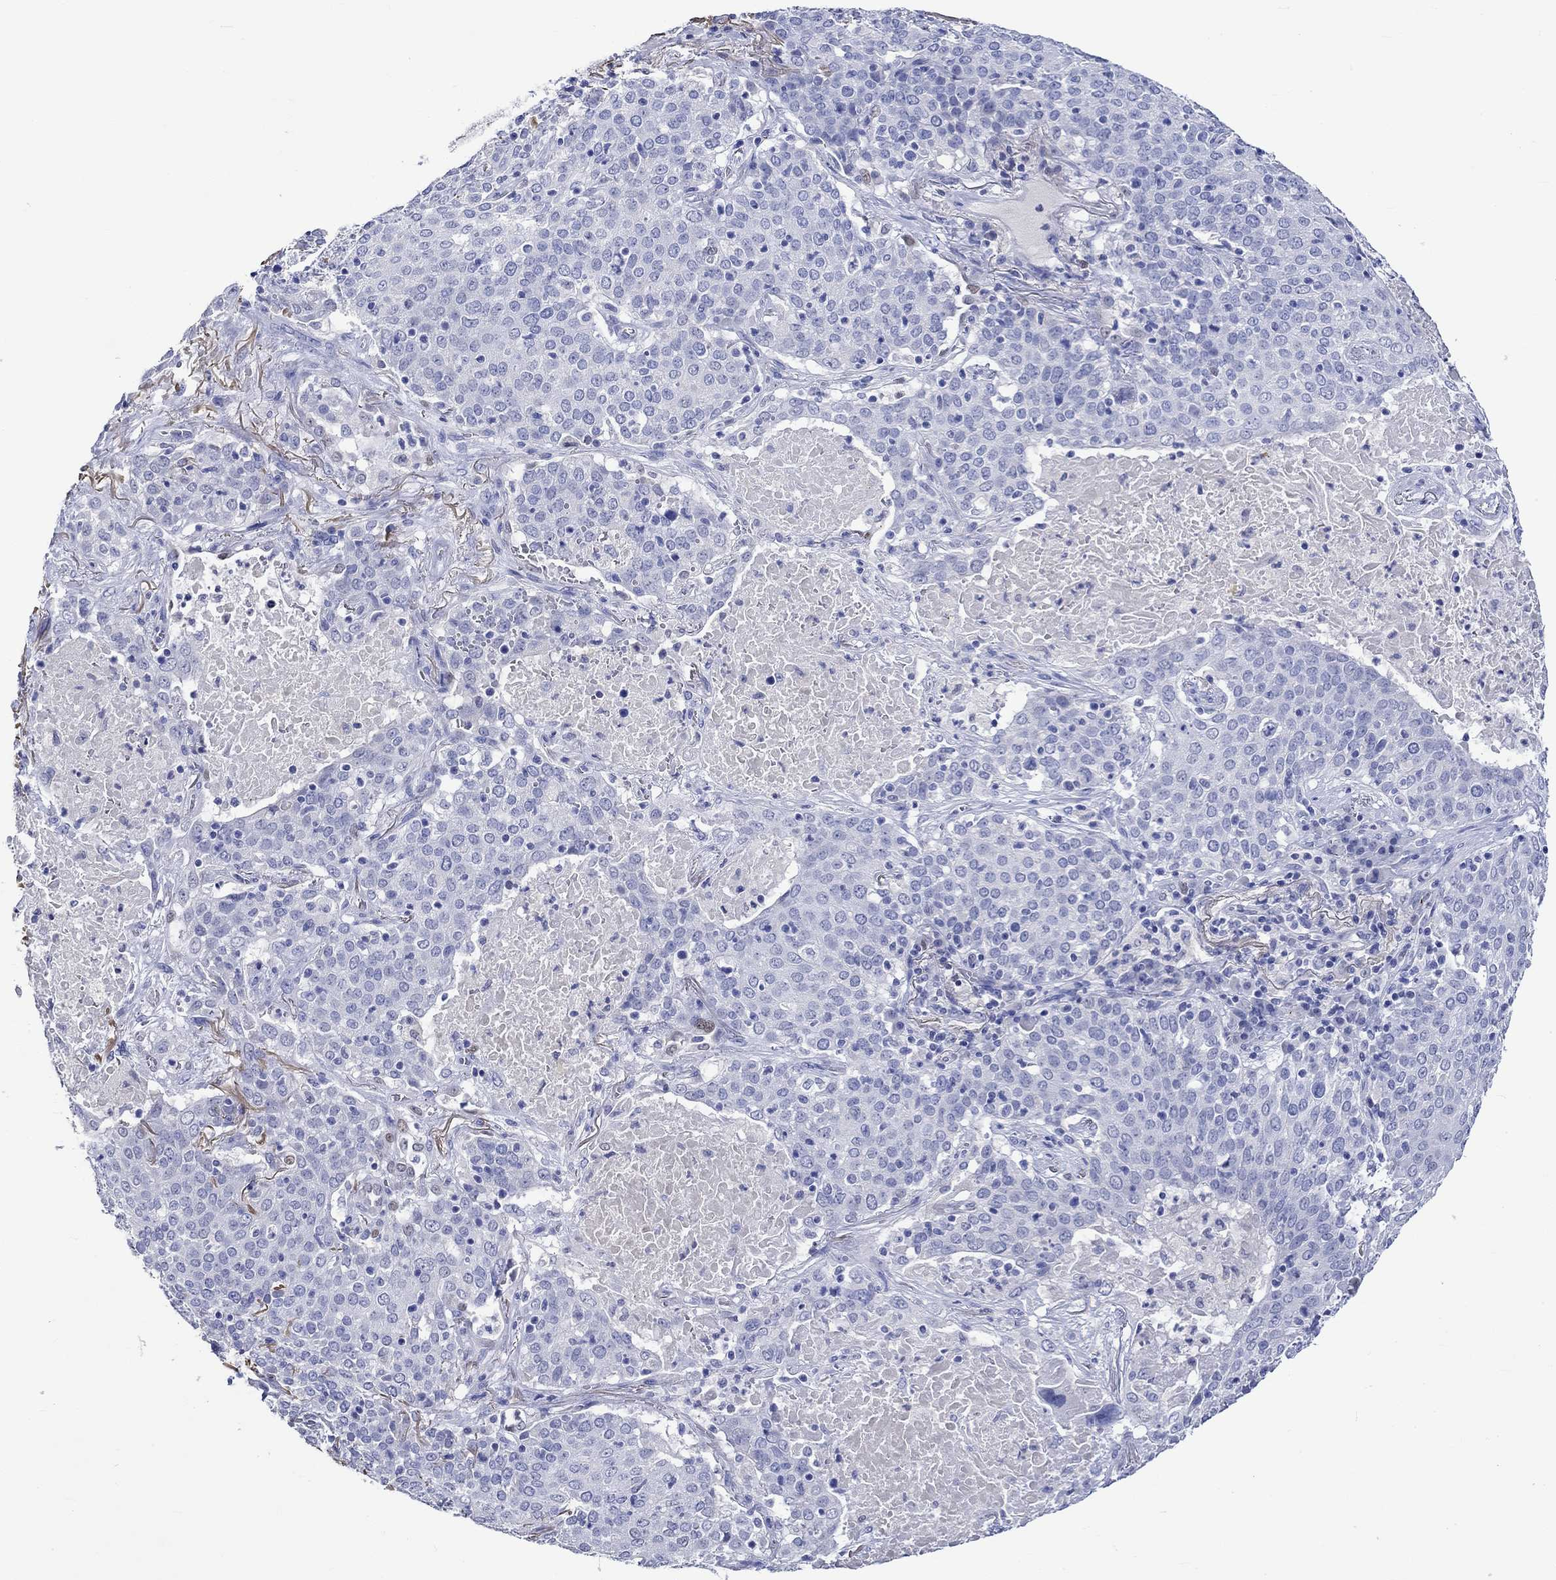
{"staining": {"intensity": "negative", "quantity": "none", "location": "none"}, "tissue": "lung cancer", "cell_type": "Tumor cells", "image_type": "cancer", "snomed": [{"axis": "morphology", "description": "Squamous cell carcinoma, NOS"}, {"axis": "topography", "description": "Lung"}], "caption": "Immunohistochemistry image of neoplastic tissue: human lung cancer stained with DAB demonstrates no significant protein positivity in tumor cells.", "gene": "KLHL35", "patient": {"sex": "male", "age": 82}}